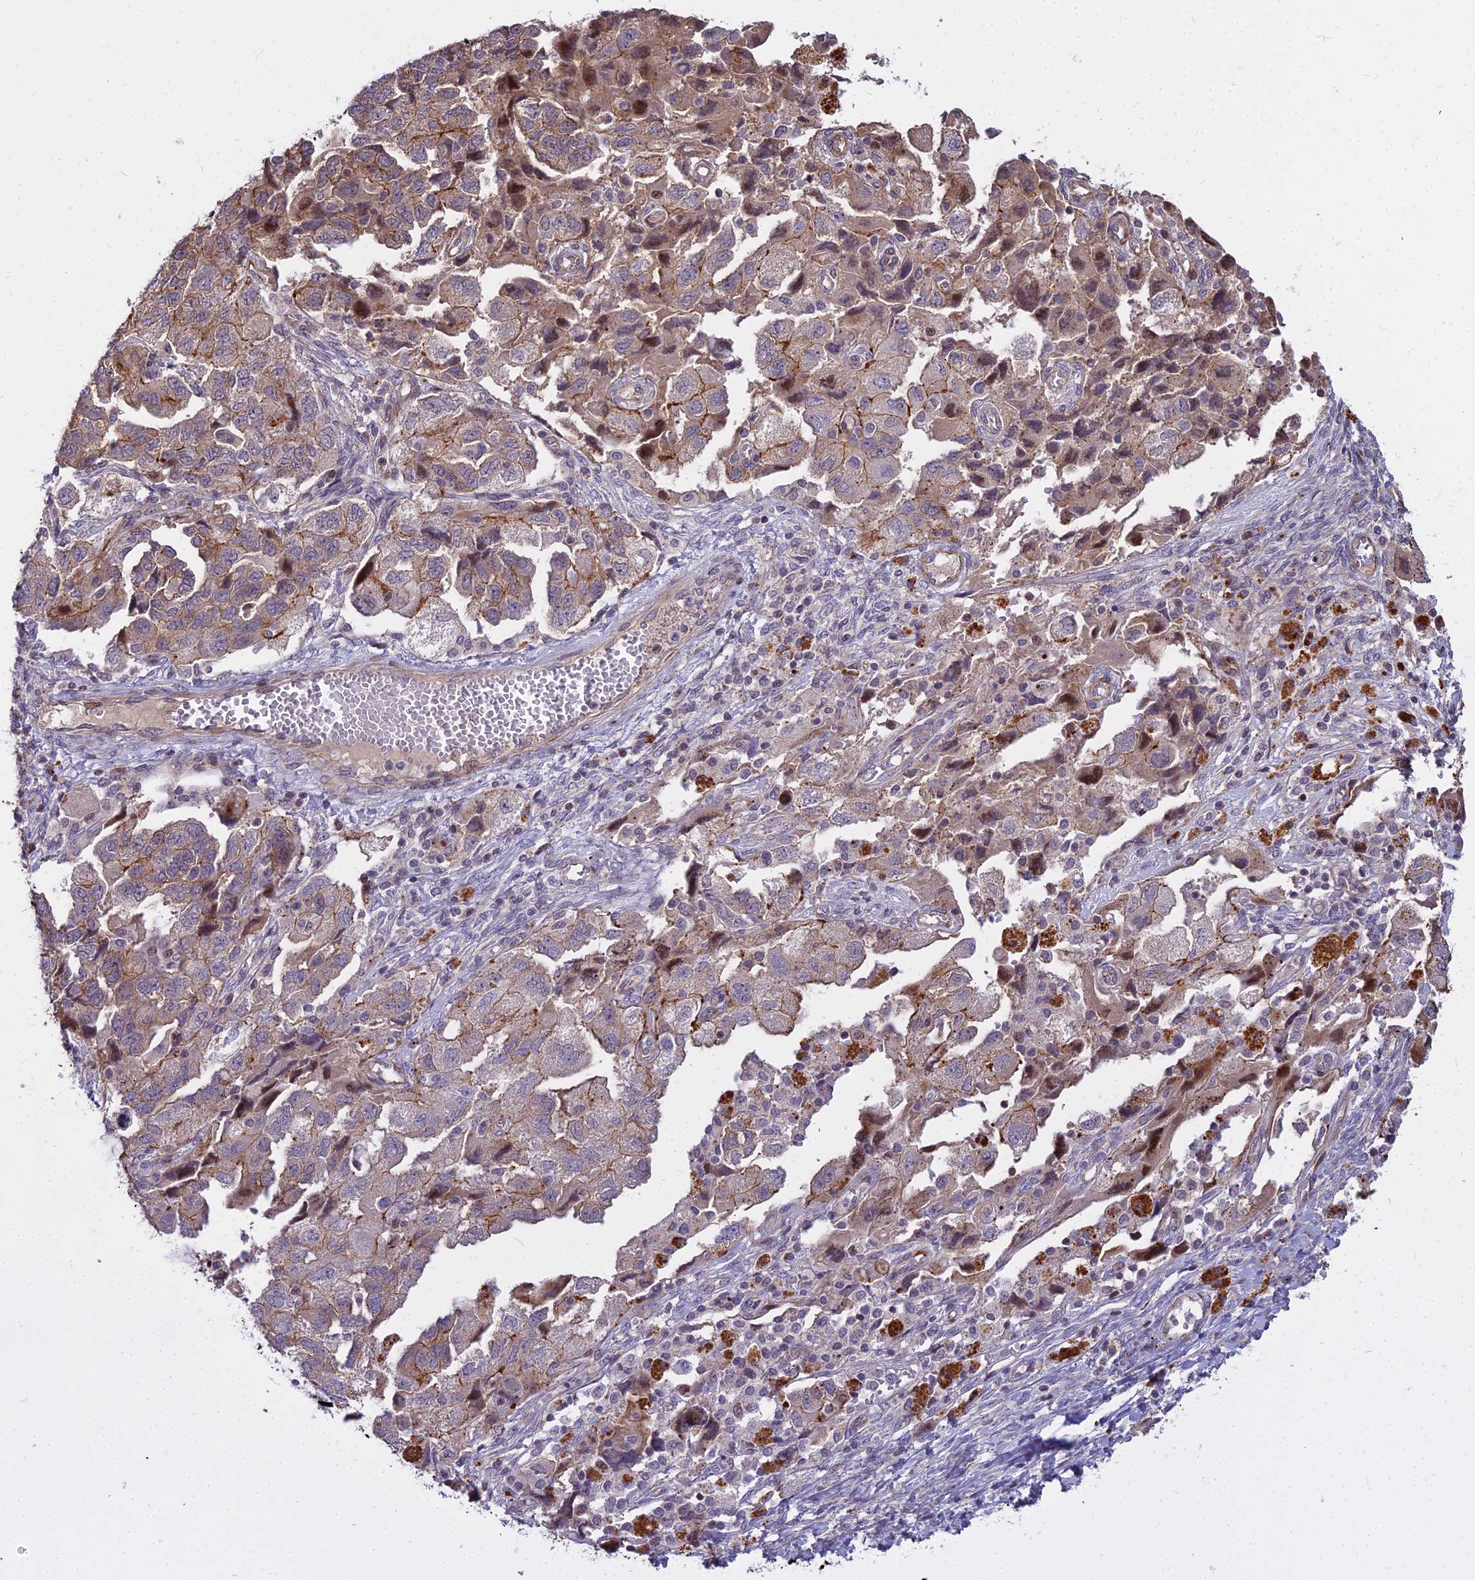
{"staining": {"intensity": "moderate", "quantity": "<25%", "location": "cytoplasmic/membranous,nuclear"}, "tissue": "ovarian cancer", "cell_type": "Tumor cells", "image_type": "cancer", "snomed": [{"axis": "morphology", "description": "Carcinoma, NOS"}, {"axis": "morphology", "description": "Cystadenocarcinoma, serous, NOS"}, {"axis": "topography", "description": "Ovary"}], "caption": "Ovarian serous cystadenocarcinoma tissue demonstrates moderate cytoplasmic/membranous and nuclear positivity in approximately <25% of tumor cells, visualized by immunohistochemistry. (DAB = brown stain, brightfield microscopy at high magnification).", "gene": "GLYATL3", "patient": {"sex": "female", "age": 69}}